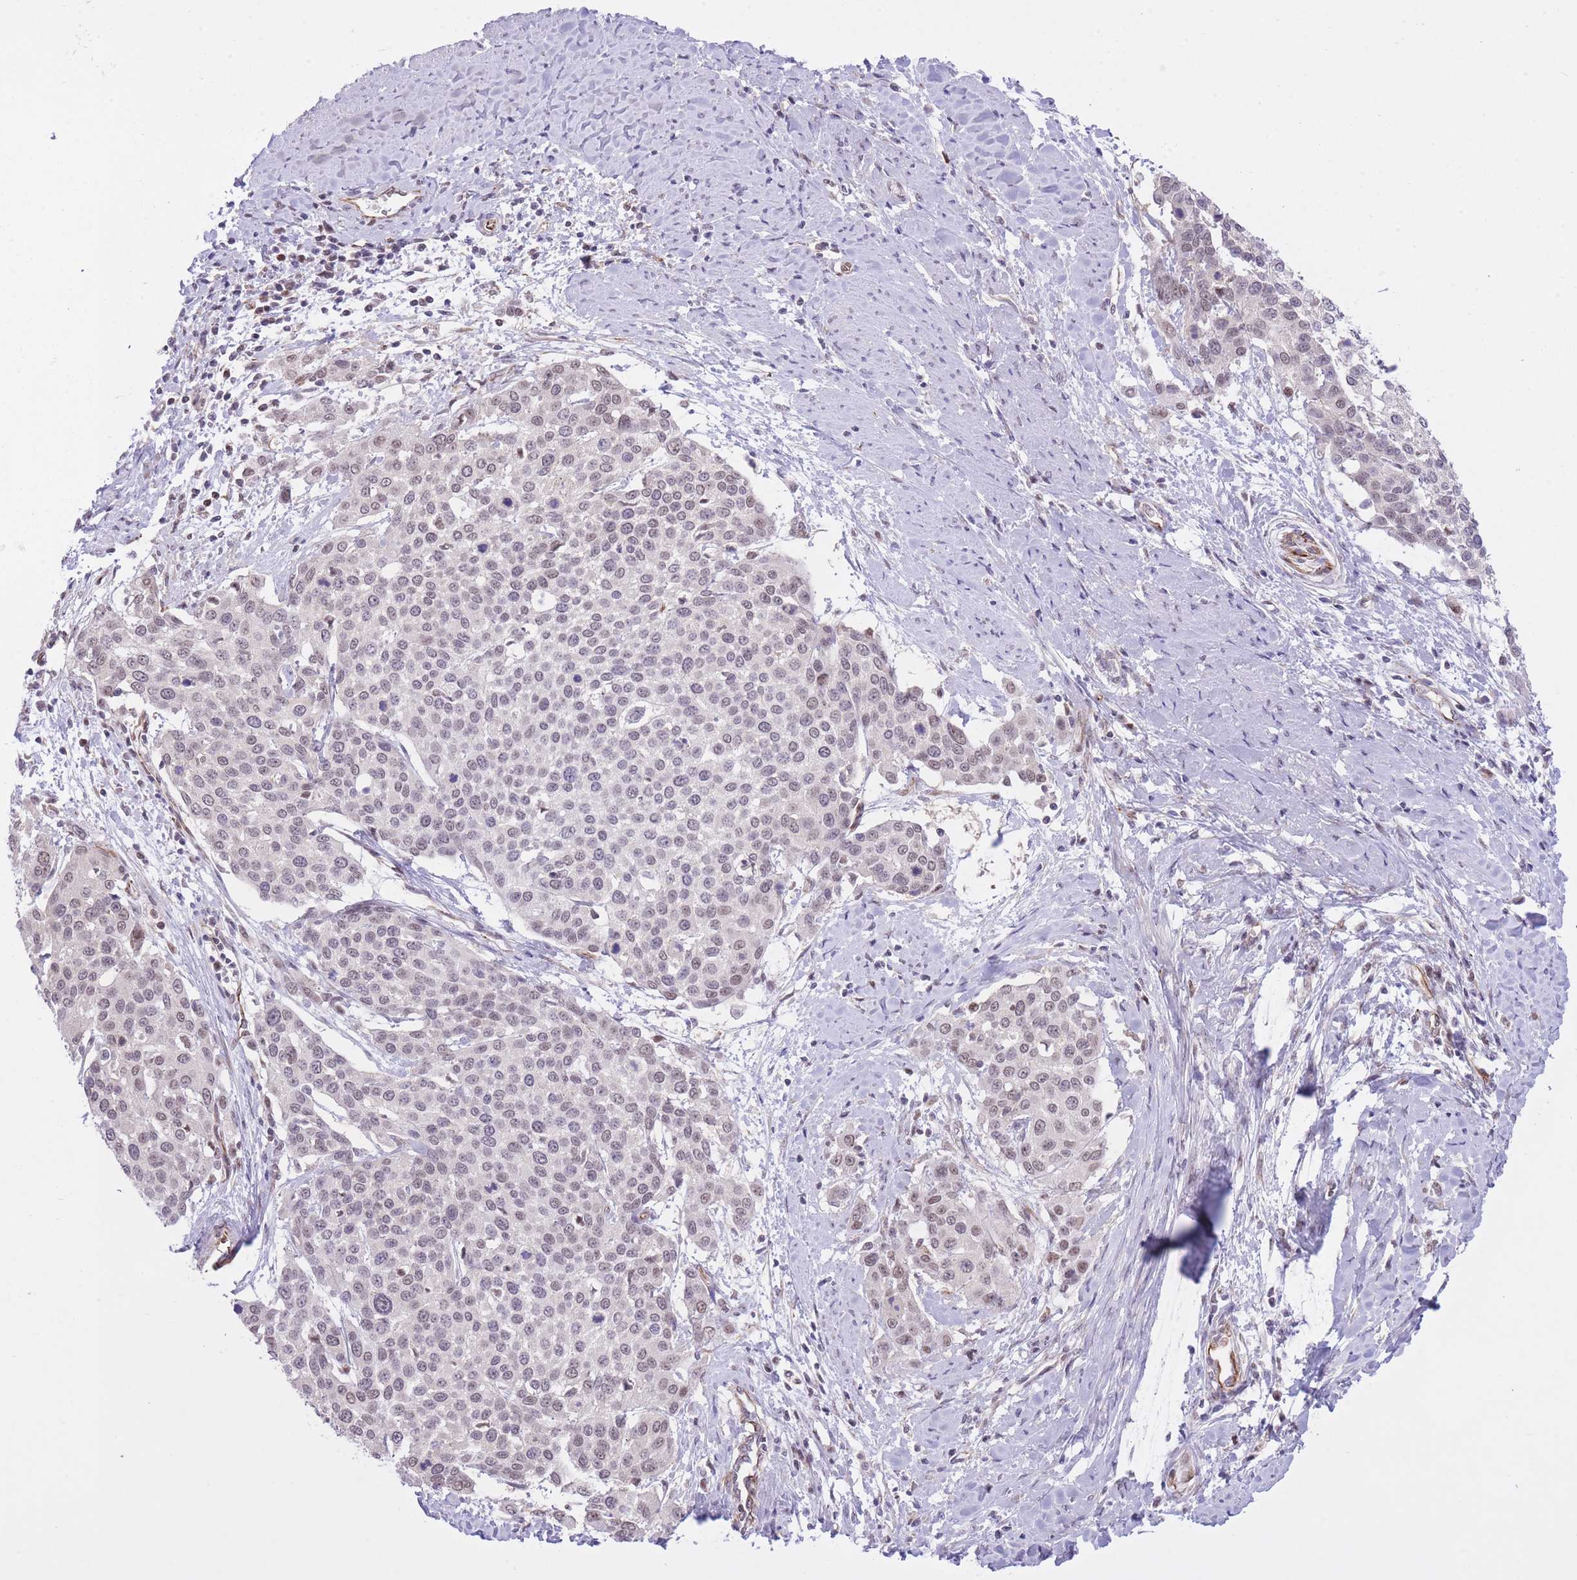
{"staining": {"intensity": "weak", "quantity": "25%-75%", "location": "nuclear"}, "tissue": "cervical cancer", "cell_type": "Tumor cells", "image_type": "cancer", "snomed": [{"axis": "morphology", "description": "Squamous cell carcinoma, NOS"}, {"axis": "topography", "description": "Cervix"}], "caption": "Human squamous cell carcinoma (cervical) stained with a protein marker displays weak staining in tumor cells.", "gene": "ELL", "patient": {"sex": "female", "age": 44}}